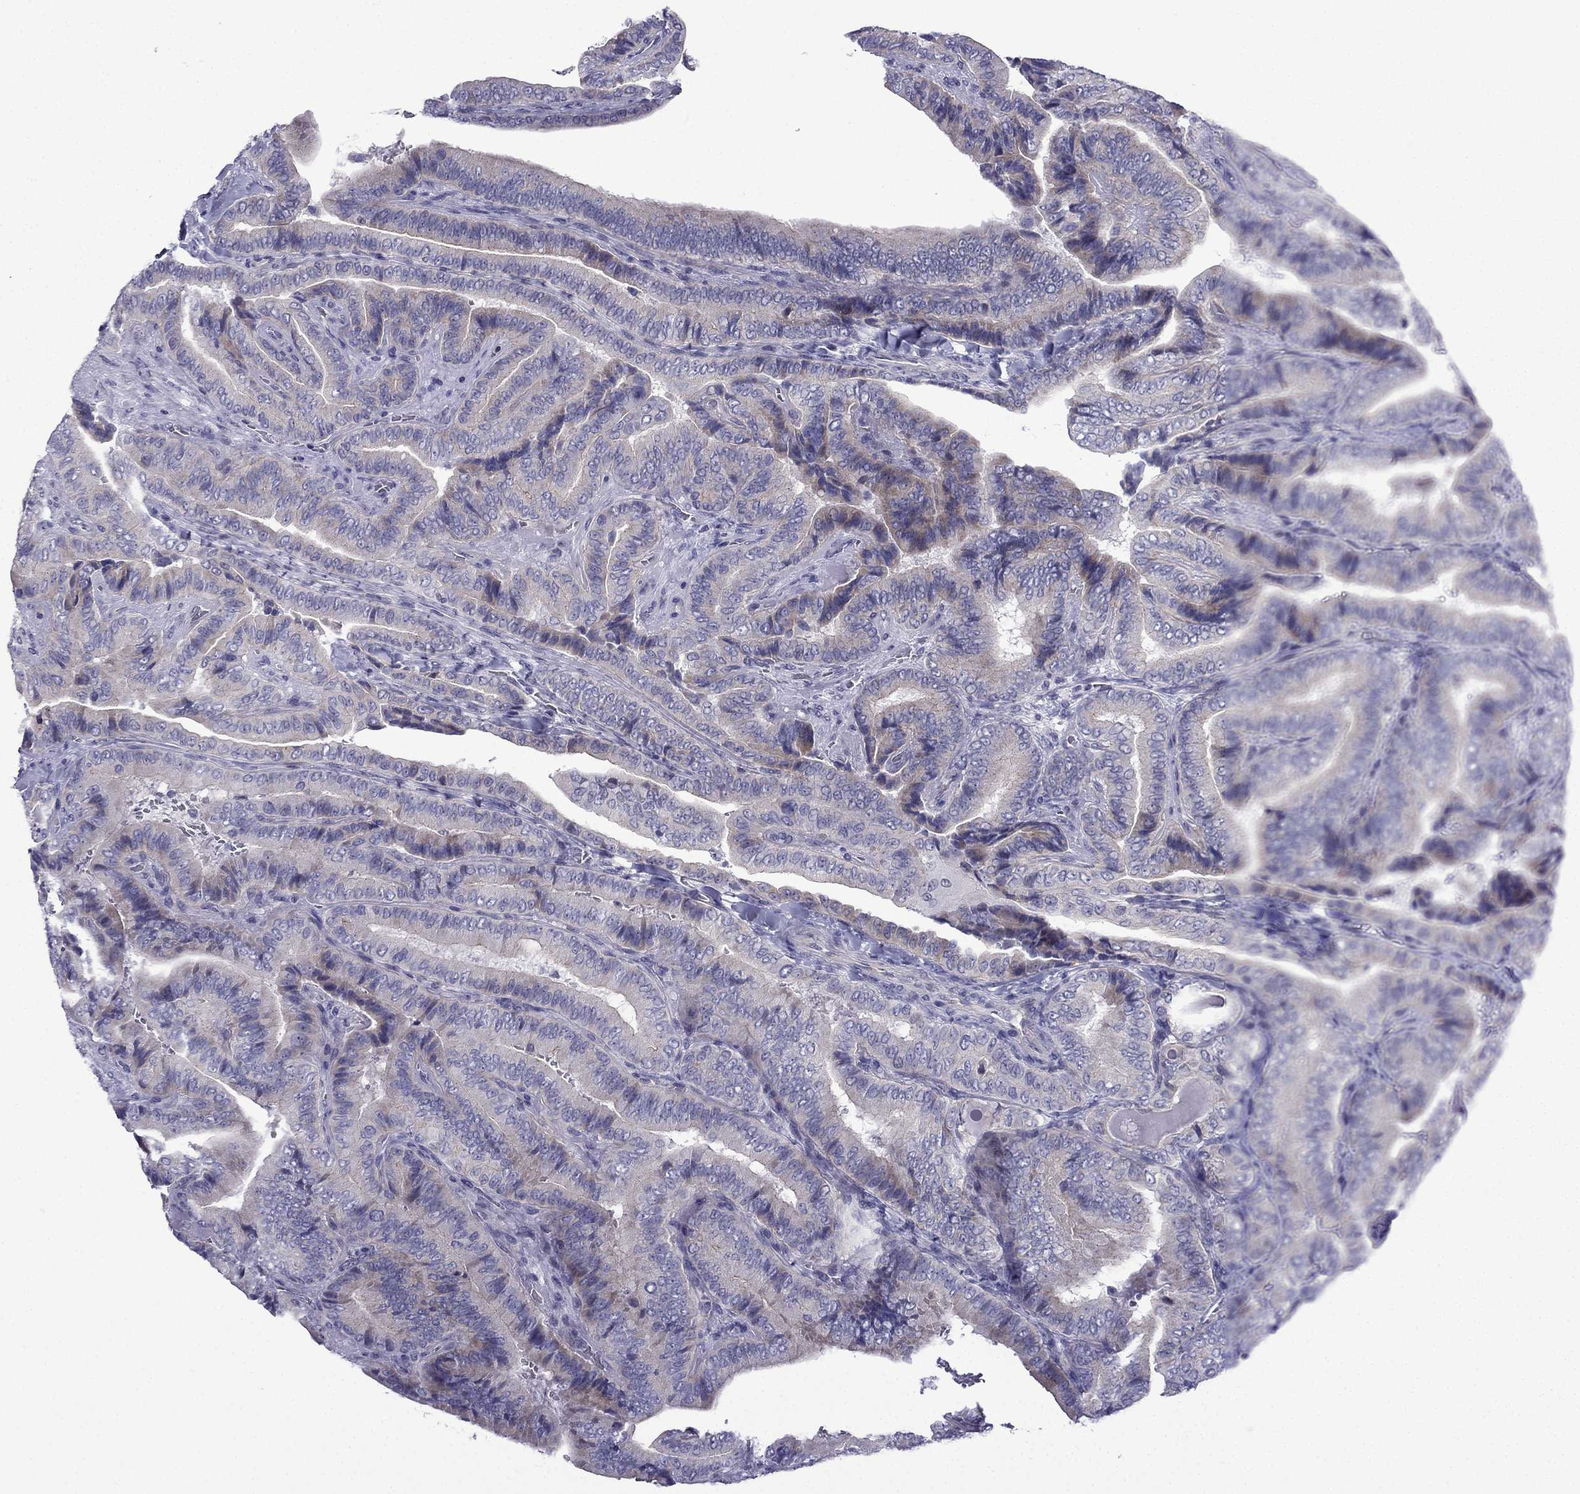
{"staining": {"intensity": "weak", "quantity": "25%-75%", "location": "cytoplasmic/membranous"}, "tissue": "thyroid cancer", "cell_type": "Tumor cells", "image_type": "cancer", "snomed": [{"axis": "morphology", "description": "Papillary adenocarcinoma, NOS"}, {"axis": "topography", "description": "Thyroid gland"}], "caption": "IHC of thyroid cancer (papillary adenocarcinoma) shows low levels of weak cytoplasmic/membranous positivity in approximately 25%-75% of tumor cells.", "gene": "POM121L12", "patient": {"sex": "male", "age": 61}}